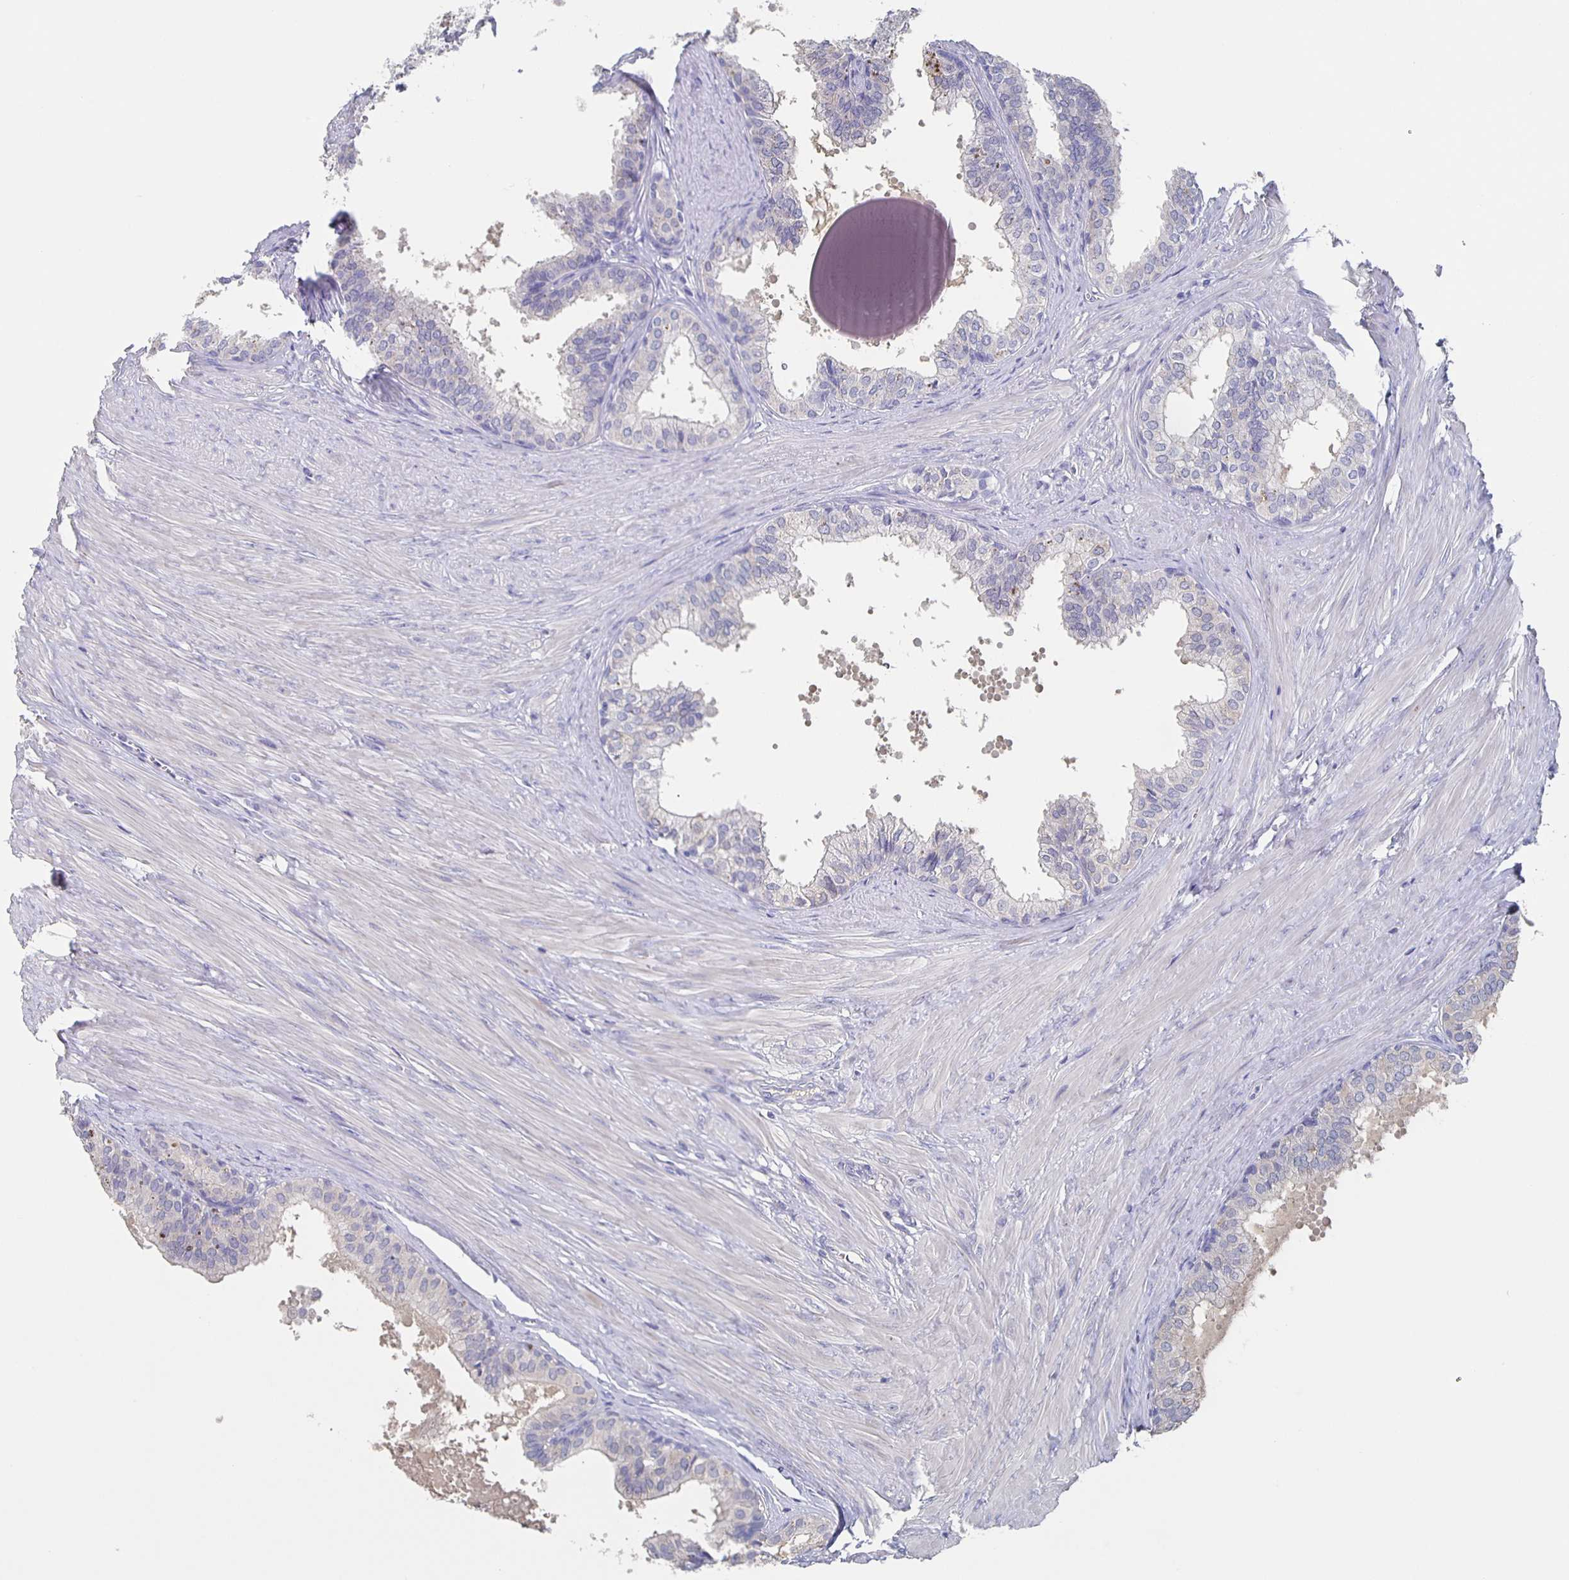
{"staining": {"intensity": "negative", "quantity": "none", "location": "none"}, "tissue": "prostate", "cell_type": "Glandular cells", "image_type": "normal", "snomed": [{"axis": "morphology", "description": "Normal tissue, NOS"}, {"axis": "topography", "description": "Prostate"}, {"axis": "topography", "description": "Peripheral nerve tissue"}], "caption": "A high-resolution image shows immunohistochemistry (IHC) staining of benign prostate, which reveals no significant staining in glandular cells. Nuclei are stained in blue.", "gene": "CACNA2D2", "patient": {"sex": "male", "age": 55}}